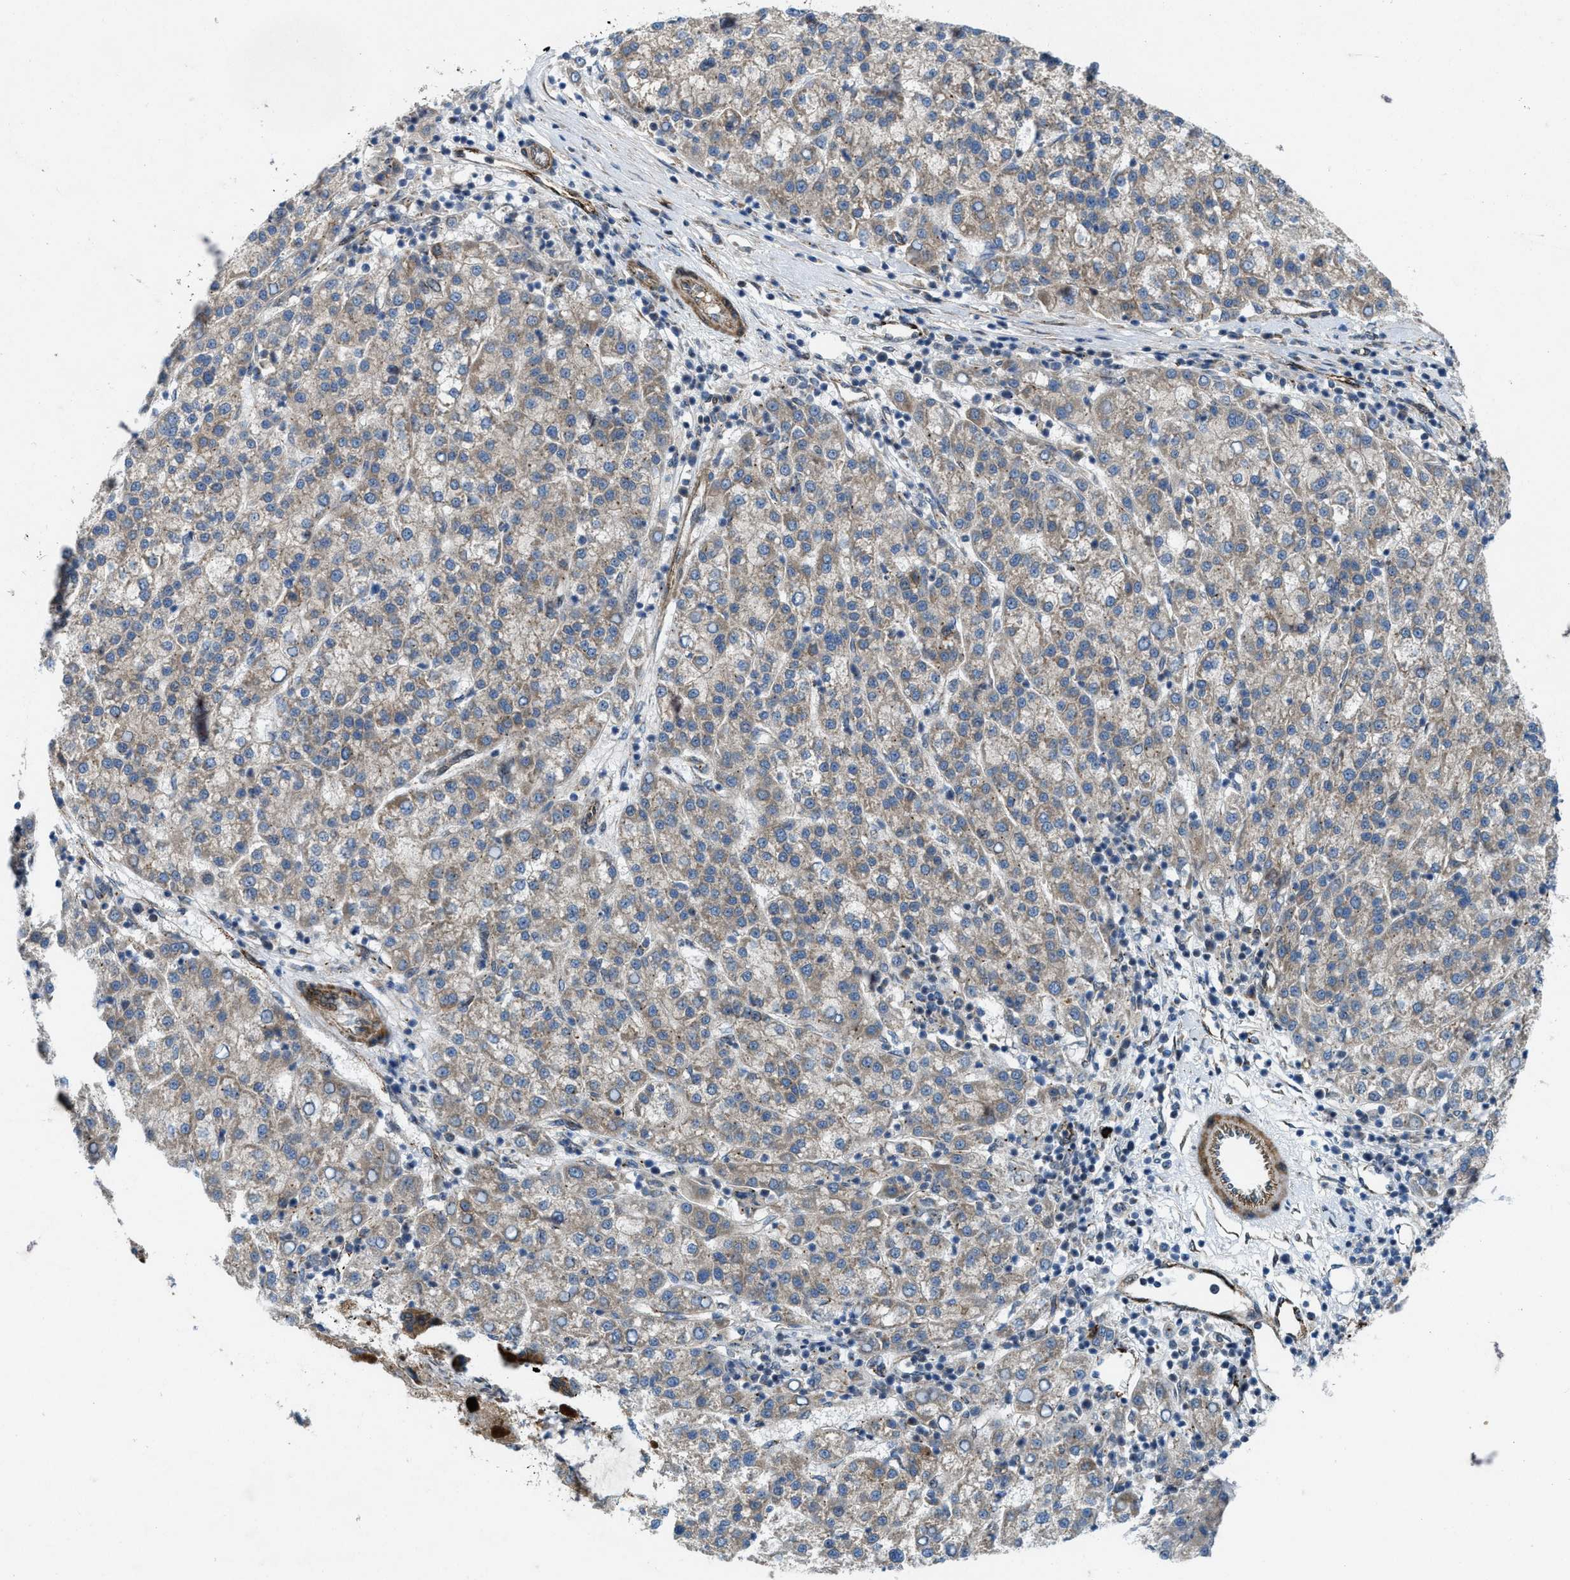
{"staining": {"intensity": "weak", "quantity": "<25%", "location": "cytoplasmic/membranous"}, "tissue": "liver cancer", "cell_type": "Tumor cells", "image_type": "cancer", "snomed": [{"axis": "morphology", "description": "Carcinoma, Hepatocellular, NOS"}, {"axis": "topography", "description": "Liver"}], "caption": "High power microscopy image of an immunohistochemistry photomicrograph of liver cancer, revealing no significant positivity in tumor cells.", "gene": "URGCP", "patient": {"sex": "female", "age": 58}}